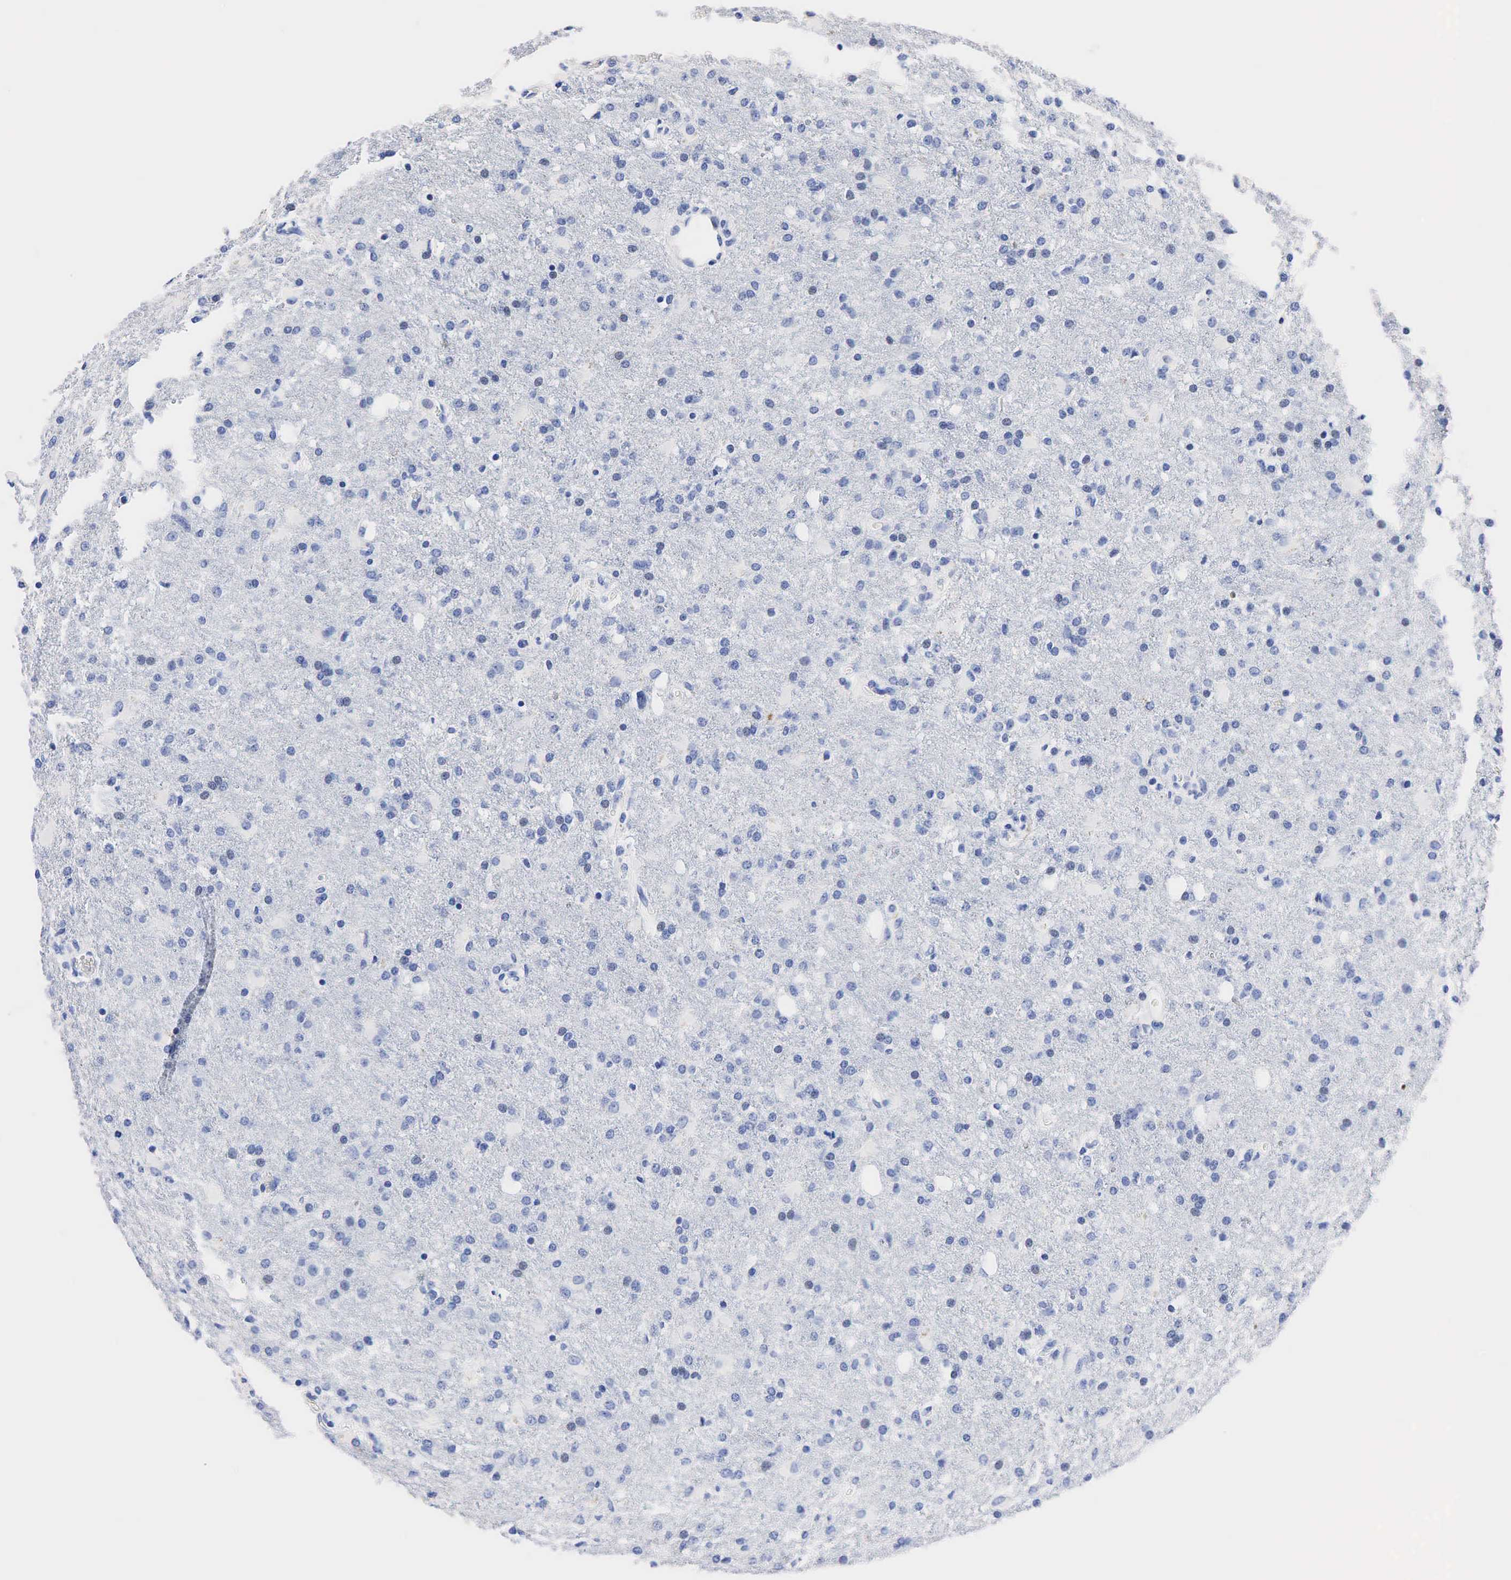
{"staining": {"intensity": "negative", "quantity": "none", "location": "none"}, "tissue": "glioma", "cell_type": "Tumor cells", "image_type": "cancer", "snomed": [{"axis": "morphology", "description": "Glioma, malignant, High grade"}, {"axis": "topography", "description": "Brain"}], "caption": "DAB immunohistochemical staining of malignant glioma (high-grade) exhibits no significant staining in tumor cells.", "gene": "SST", "patient": {"sex": "male", "age": 68}}